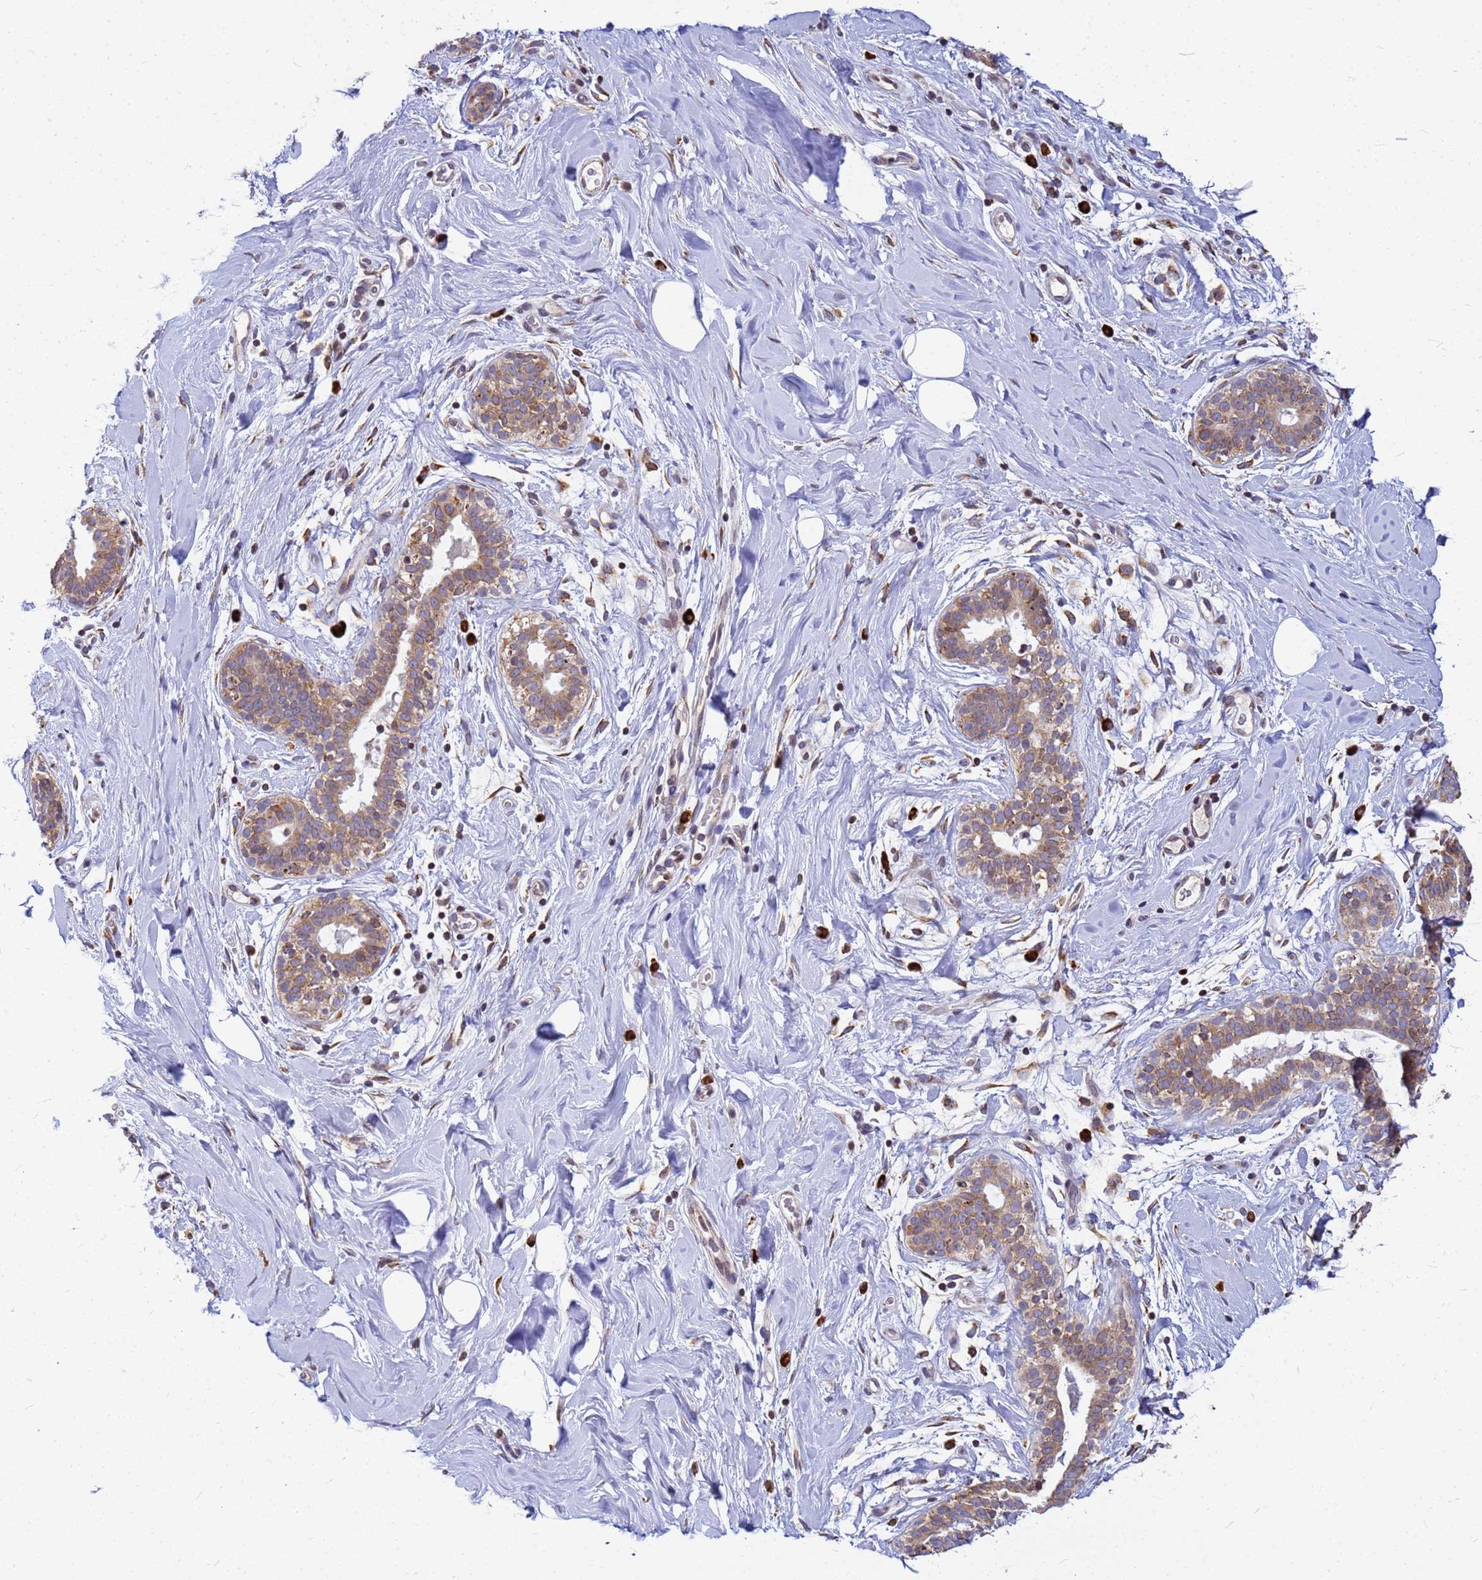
{"staining": {"intensity": "negative", "quantity": "none", "location": "none"}, "tissue": "adipose tissue", "cell_type": "Adipocytes", "image_type": "normal", "snomed": [{"axis": "morphology", "description": "Normal tissue, NOS"}, {"axis": "topography", "description": "Breast"}], "caption": "DAB (3,3'-diaminobenzidine) immunohistochemical staining of unremarkable human adipose tissue shows no significant positivity in adipocytes.", "gene": "SSR4", "patient": {"sex": "female", "age": 26}}